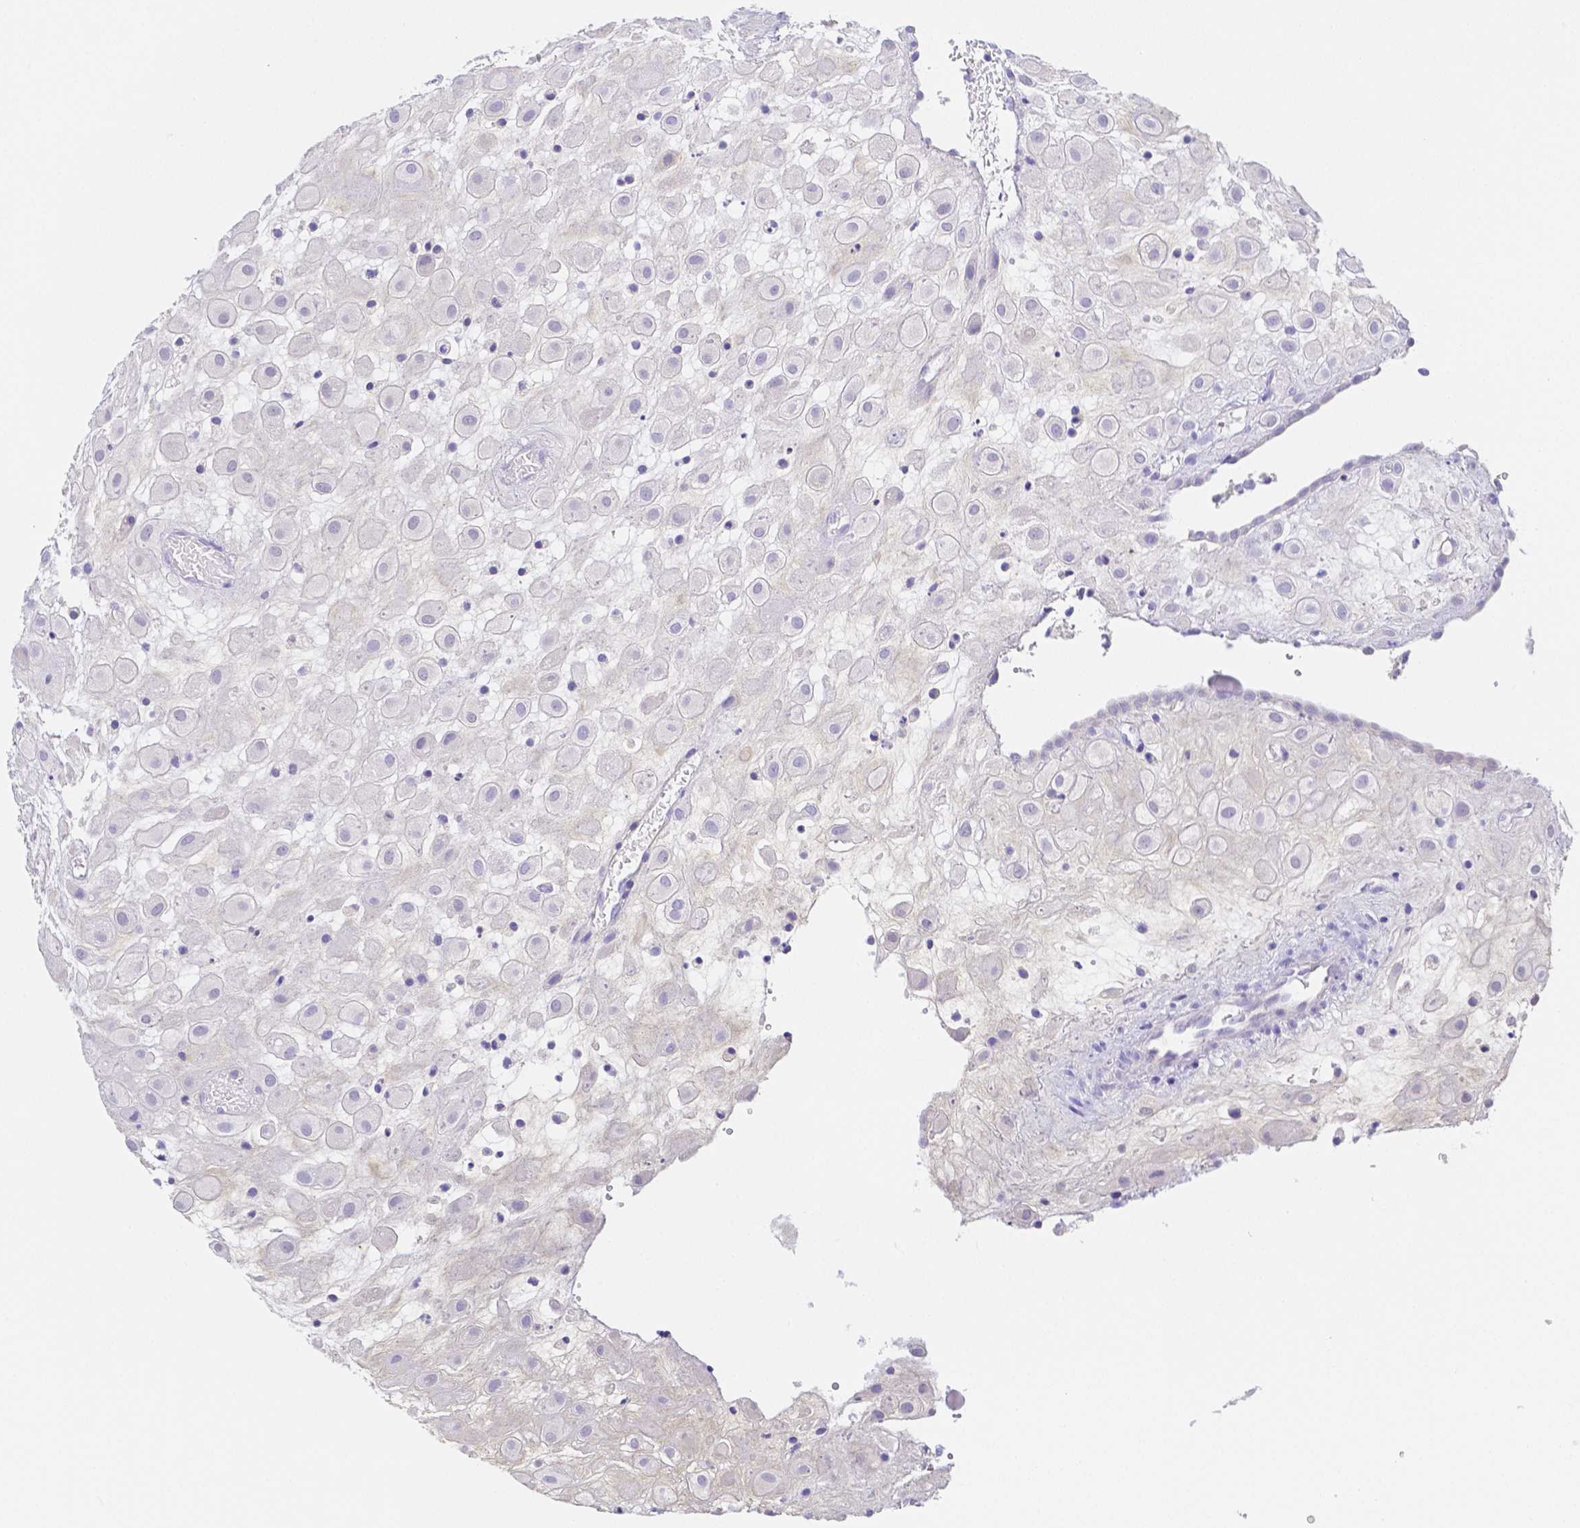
{"staining": {"intensity": "negative", "quantity": "none", "location": "none"}, "tissue": "placenta", "cell_type": "Decidual cells", "image_type": "normal", "snomed": [{"axis": "morphology", "description": "Normal tissue, NOS"}, {"axis": "topography", "description": "Placenta"}], "caption": "Decidual cells are negative for protein expression in normal human placenta. (DAB immunohistochemistry with hematoxylin counter stain).", "gene": "ZG16B", "patient": {"sex": "female", "age": 24}}